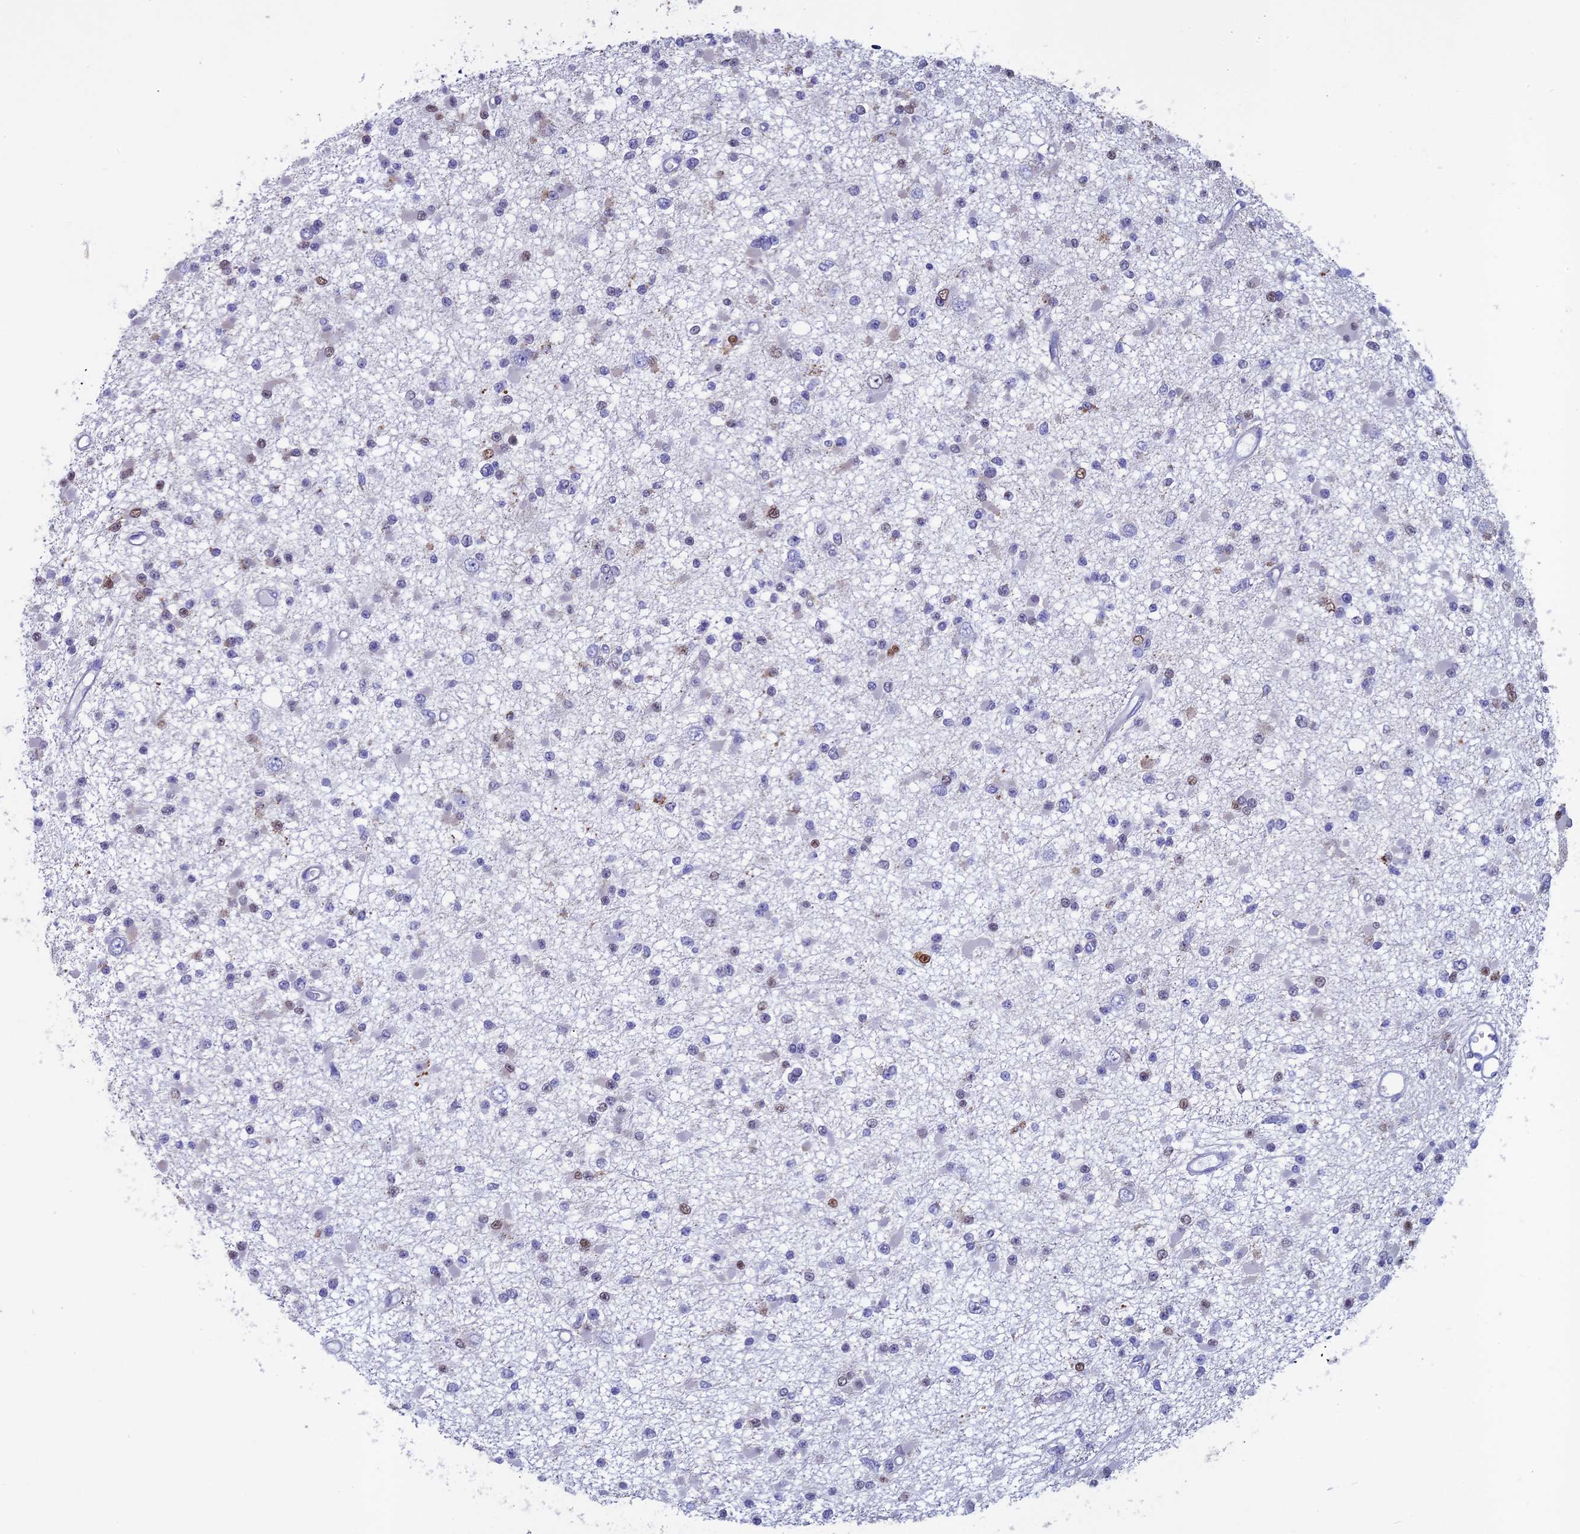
{"staining": {"intensity": "negative", "quantity": "none", "location": "none"}, "tissue": "glioma", "cell_type": "Tumor cells", "image_type": "cancer", "snomed": [{"axis": "morphology", "description": "Glioma, malignant, Low grade"}, {"axis": "topography", "description": "Brain"}], "caption": "Immunohistochemistry histopathology image of malignant glioma (low-grade) stained for a protein (brown), which displays no staining in tumor cells.", "gene": "ACSS1", "patient": {"sex": "female", "age": 22}}